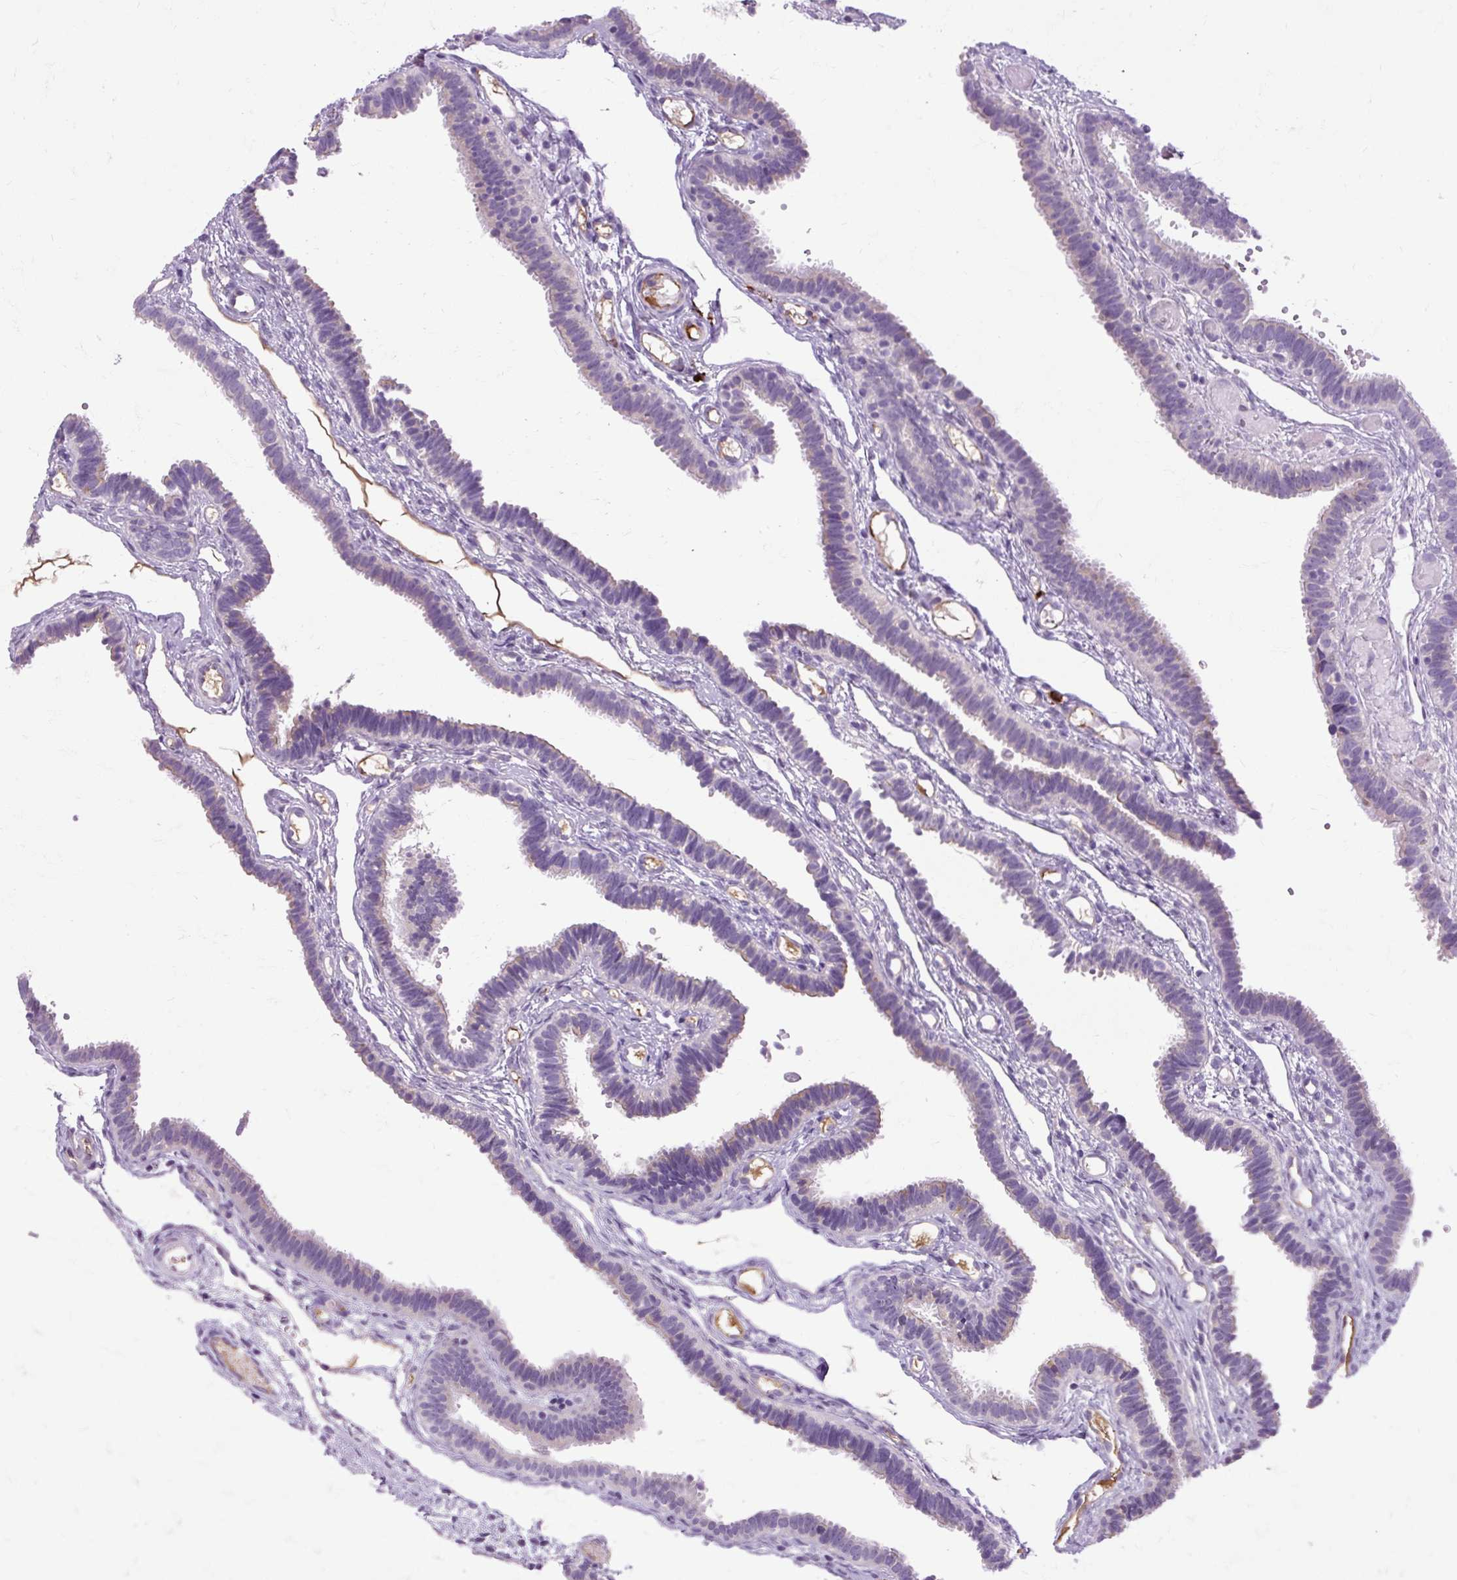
{"staining": {"intensity": "negative", "quantity": "none", "location": "none"}, "tissue": "fallopian tube", "cell_type": "Glandular cells", "image_type": "normal", "snomed": [{"axis": "morphology", "description": "Normal tissue, NOS"}, {"axis": "topography", "description": "Fallopian tube"}], "caption": "Protein analysis of benign fallopian tube shows no significant positivity in glandular cells.", "gene": "ARRDC2", "patient": {"sex": "female", "age": 37}}